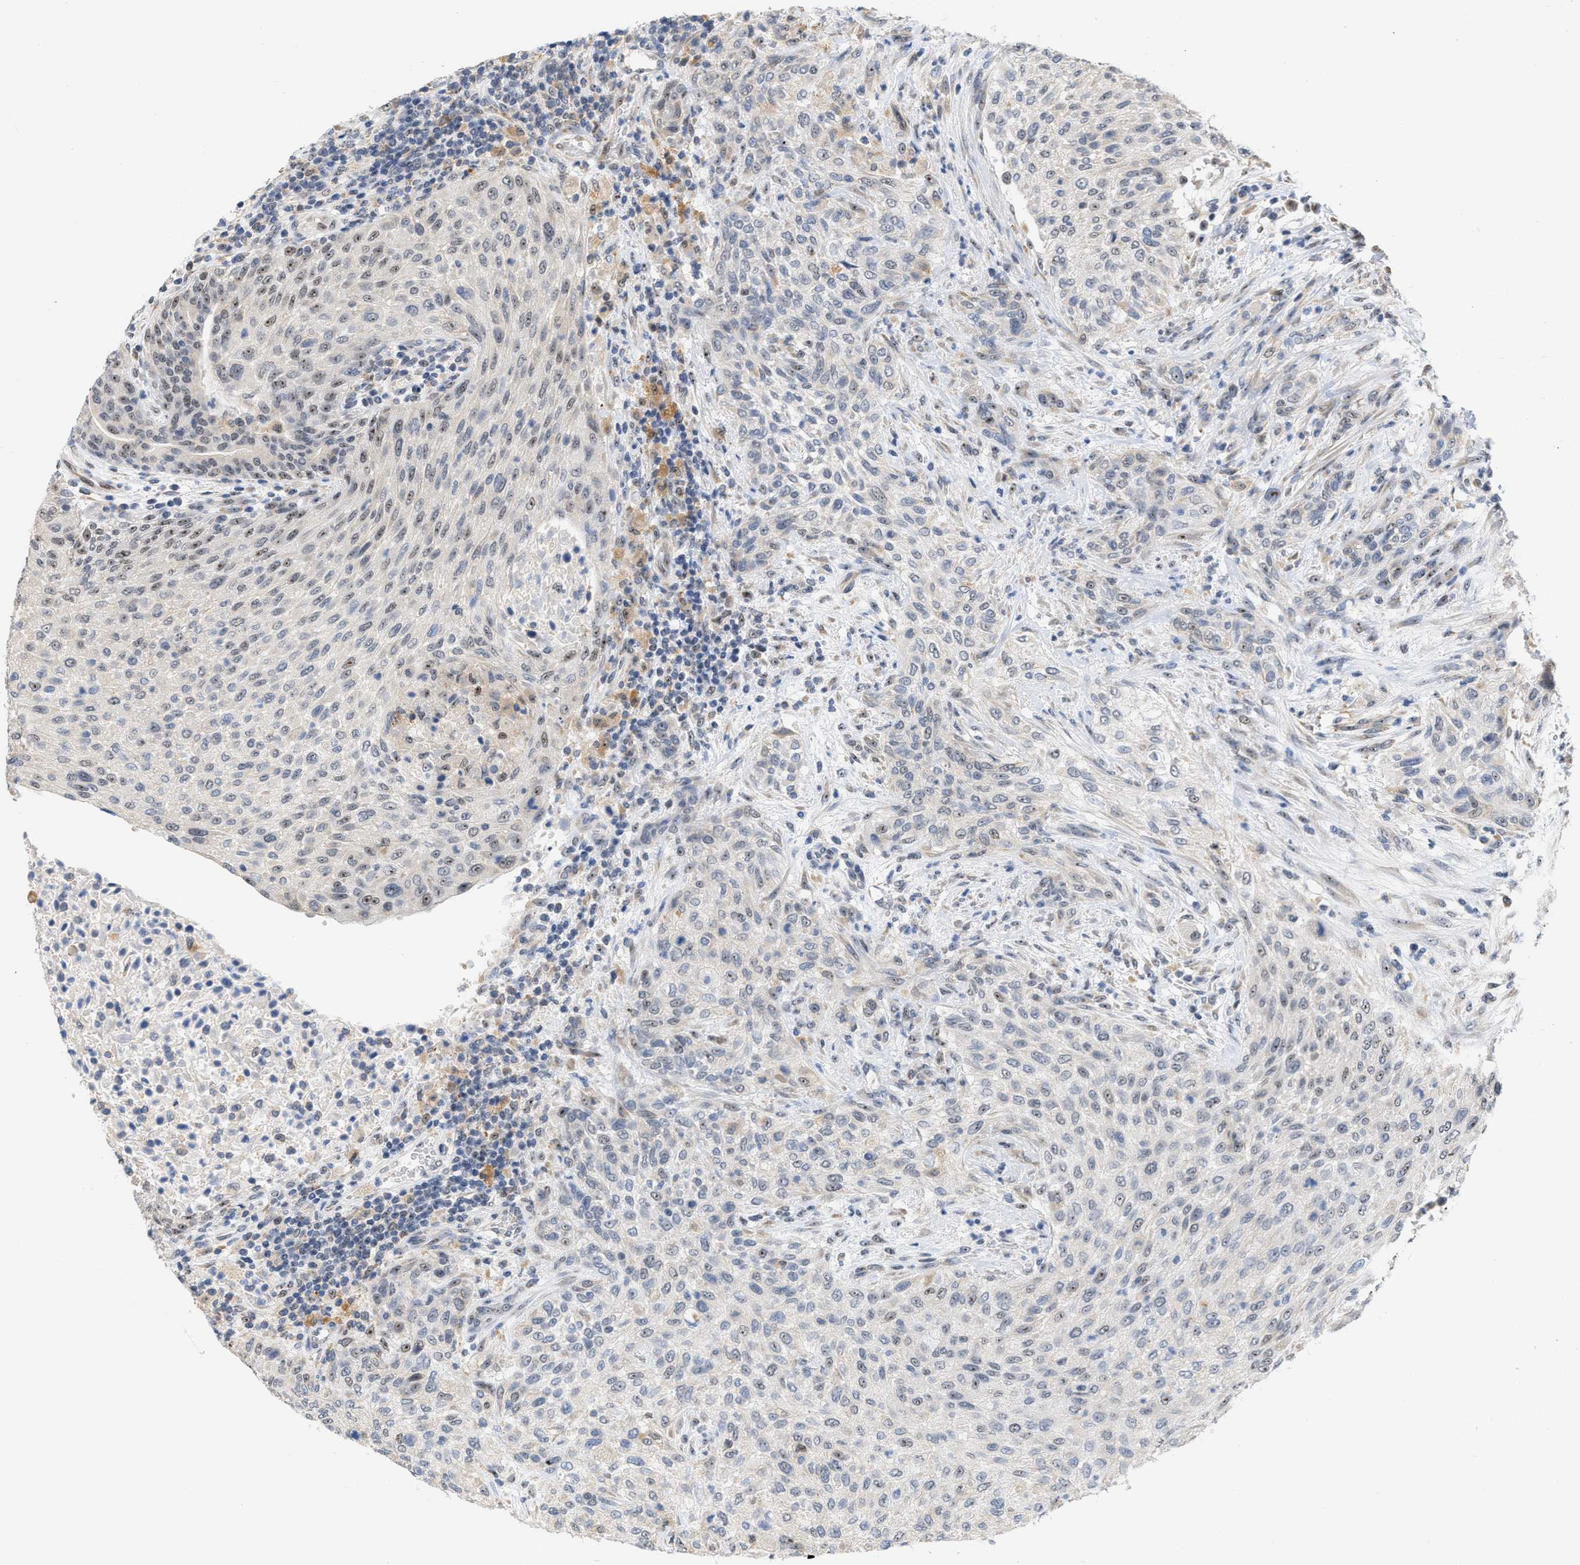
{"staining": {"intensity": "moderate", "quantity": "25%-75%", "location": "nuclear"}, "tissue": "urothelial cancer", "cell_type": "Tumor cells", "image_type": "cancer", "snomed": [{"axis": "morphology", "description": "Urothelial carcinoma, Low grade"}, {"axis": "morphology", "description": "Urothelial carcinoma, High grade"}, {"axis": "topography", "description": "Urinary bladder"}], "caption": "Immunohistochemistry (IHC) staining of urothelial cancer, which shows medium levels of moderate nuclear positivity in approximately 25%-75% of tumor cells indicating moderate nuclear protein staining. The staining was performed using DAB (3,3'-diaminobenzidine) (brown) for protein detection and nuclei were counterstained in hematoxylin (blue).", "gene": "ELAC2", "patient": {"sex": "male", "age": 35}}